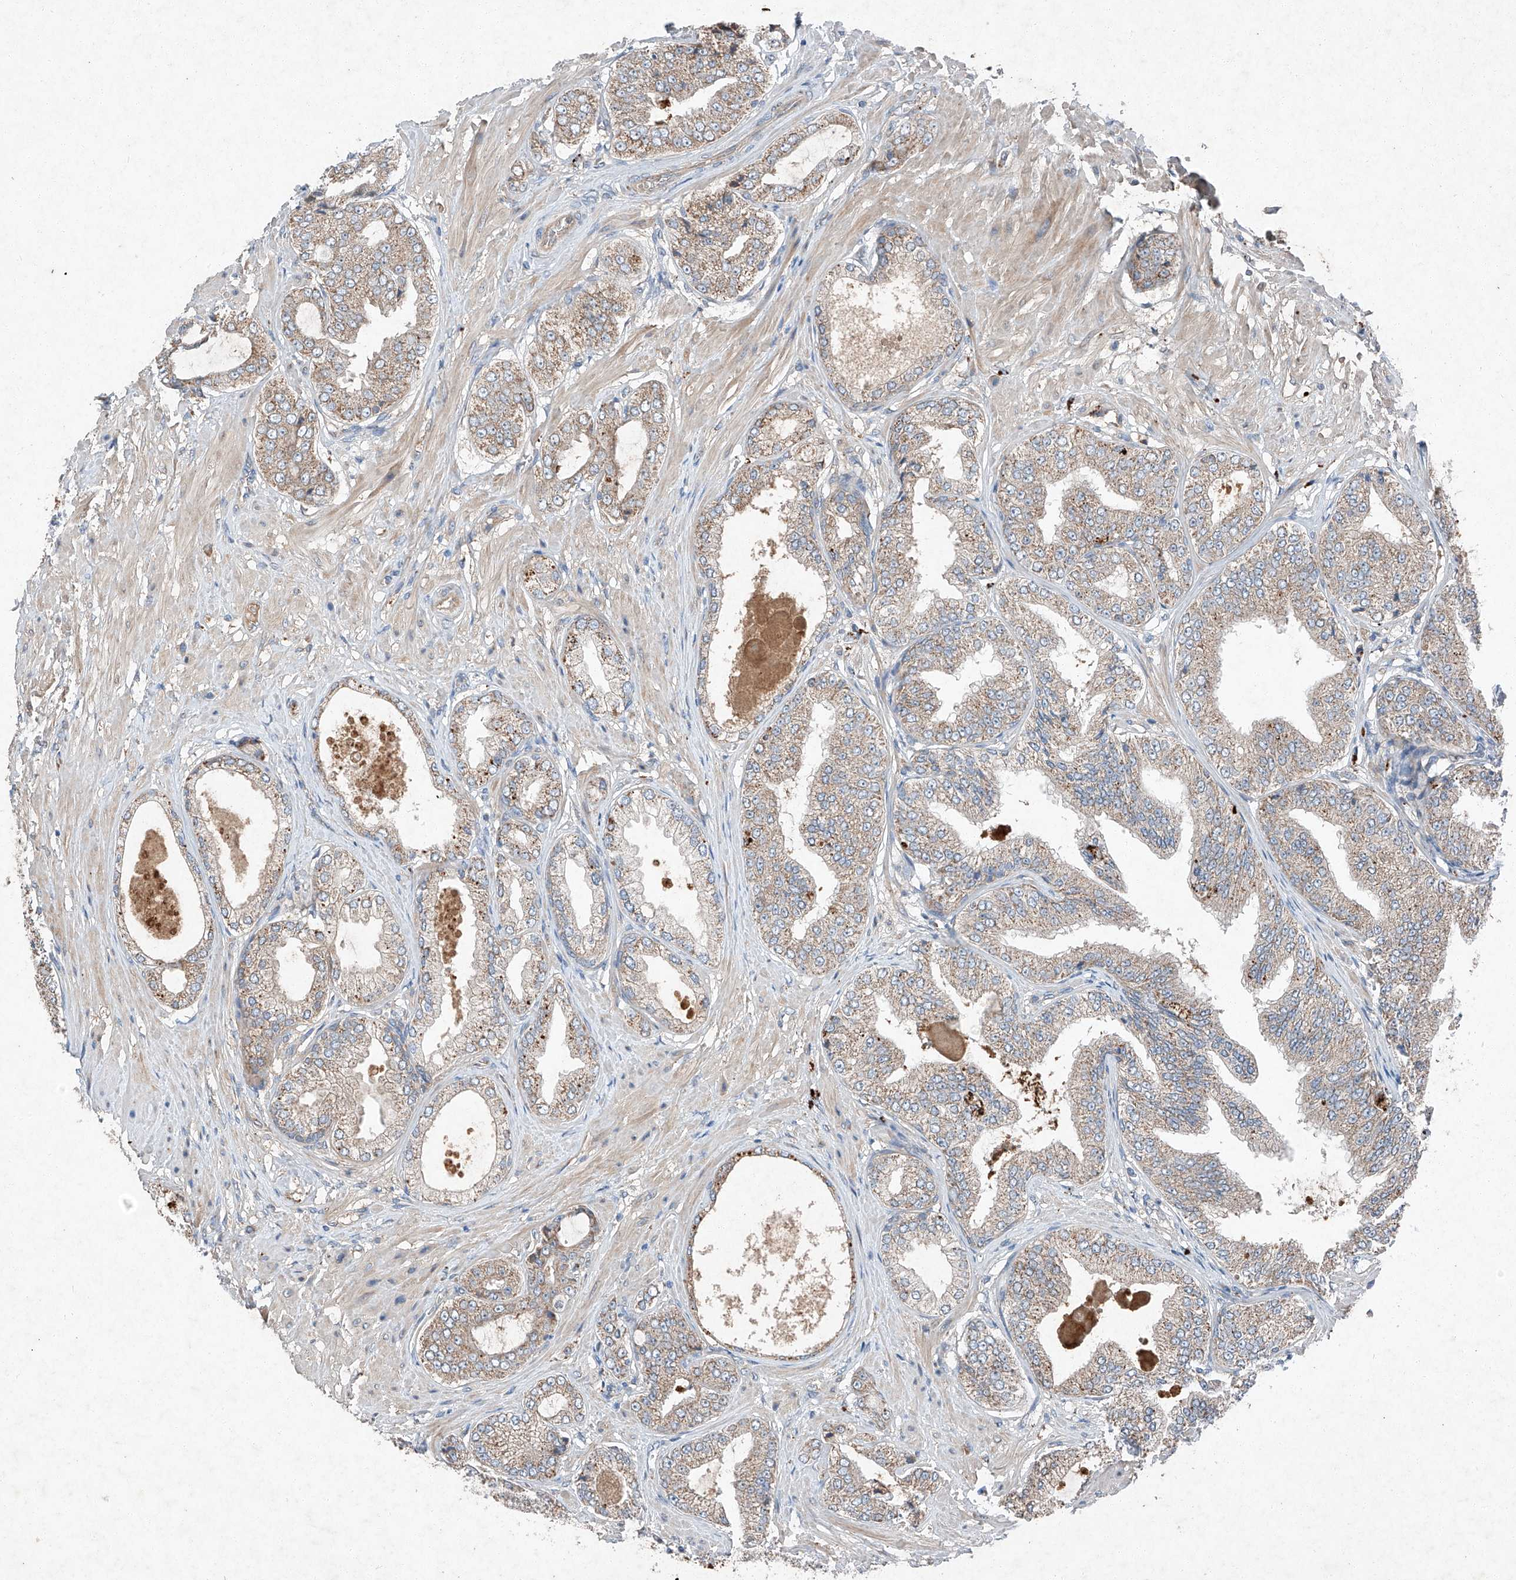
{"staining": {"intensity": "weak", "quantity": ">75%", "location": "cytoplasmic/membranous"}, "tissue": "prostate cancer", "cell_type": "Tumor cells", "image_type": "cancer", "snomed": [{"axis": "morphology", "description": "Adenocarcinoma, Low grade"}, {"axis": "topography", "description": "Prostate"}], "caption": "Prostate cancer was stained to show a protein in brown. There is low levels of weak cytoplasmic/membranous staining in about >75% of tumor cells.", "gene": "RUSC1", "patient": {"sex": "male", "age": 63}}